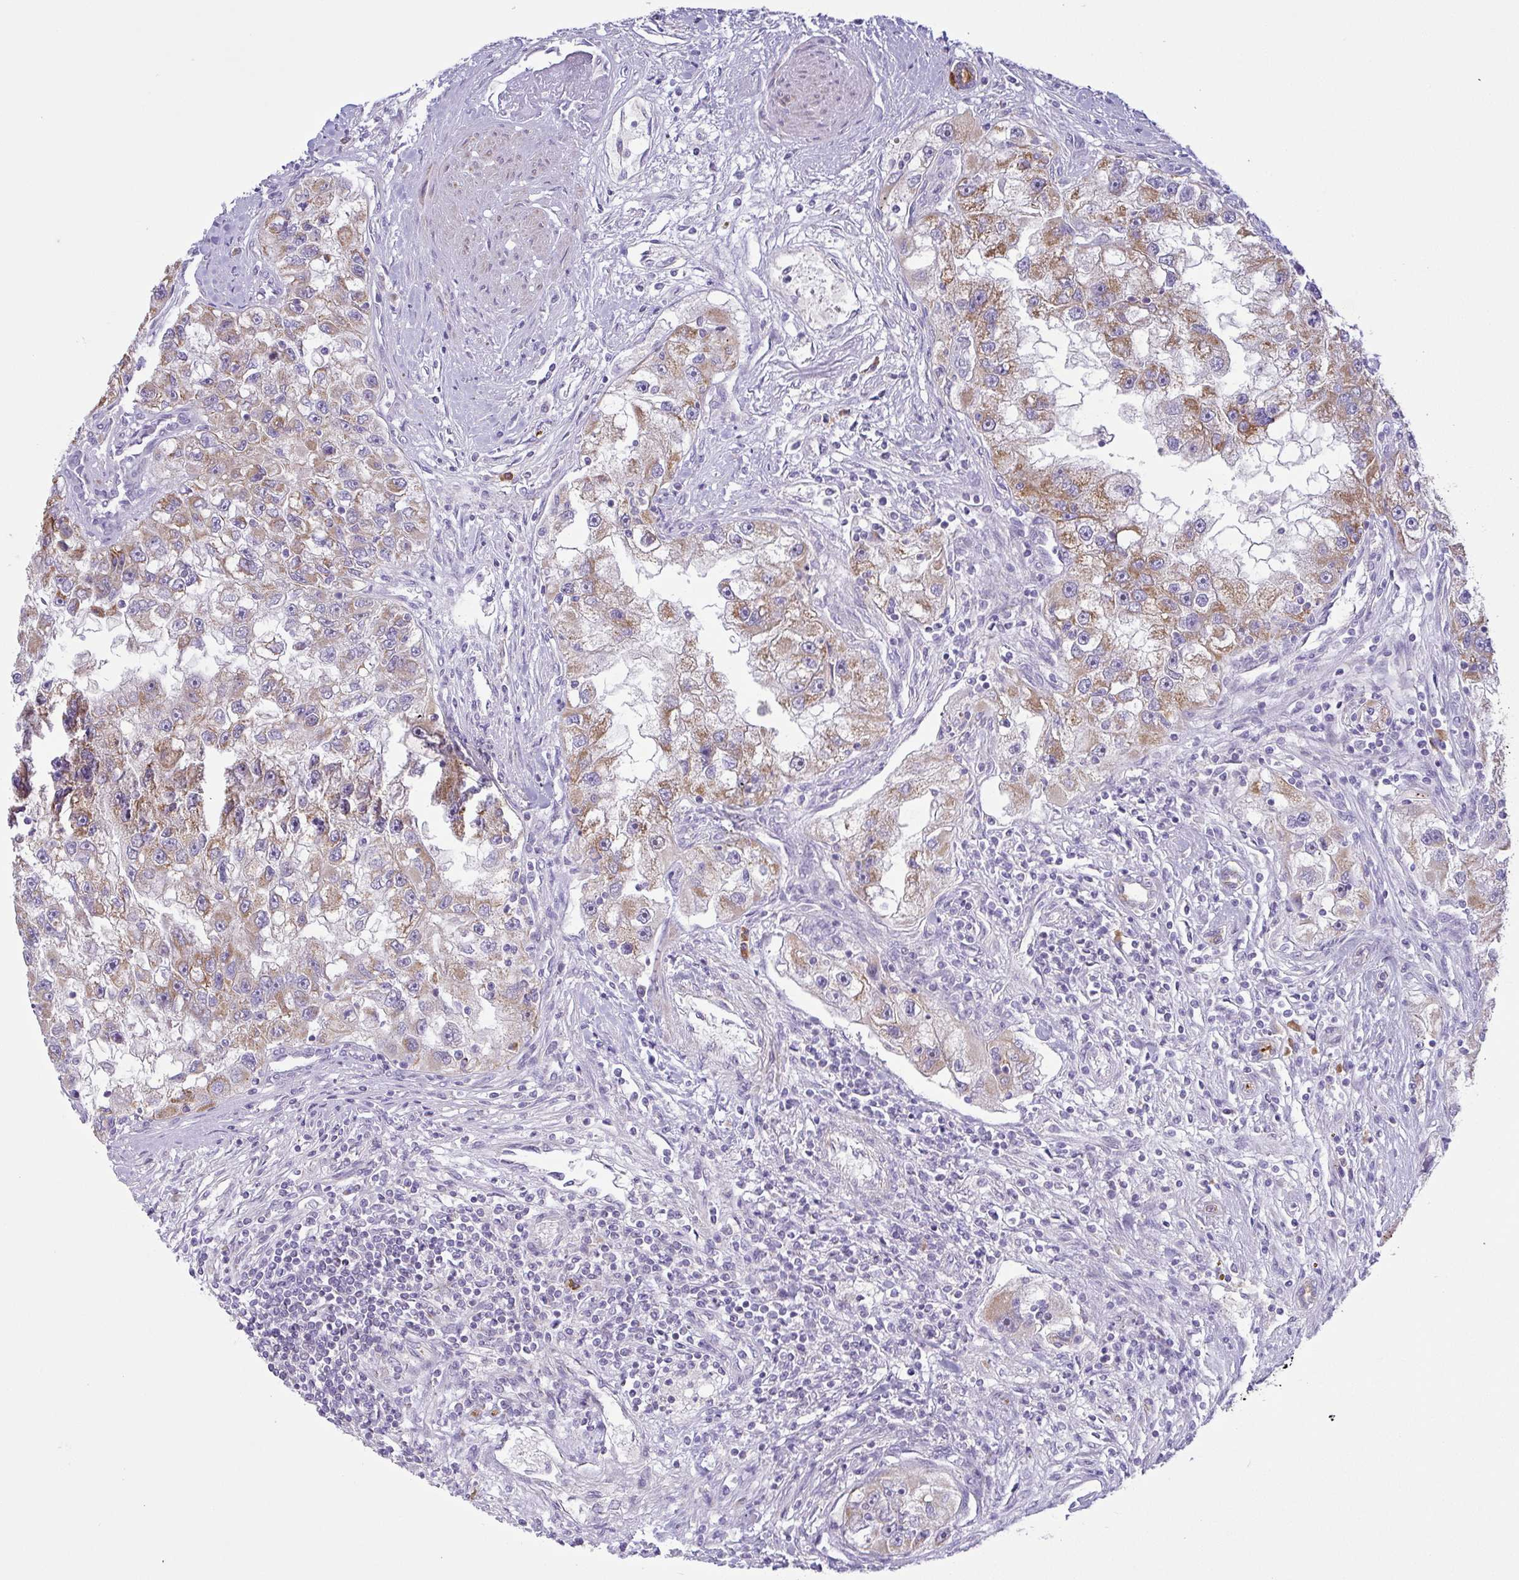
{"staining": {"intensity": "moderate", "quantity": ">75%", "location": "cytoplasmic/membranous"}, "tissue": "renal cancer", "cell_type": "Tumor cells", "image_type": "cancer", "snomed": [{"axis": "morphology", "description": "Adenocarcinoma, NOS"}, {"axis": "topography", "description": "Kidney"}], "caption": "Immunohistochemistry photomicrograph of neoplastic tissue: adenocarcinoma (renal) stained using IHC reveals medium levels of moderate protein expression localized specifically in the cytoplasmic/membranous of tumor cells, appearing as a cytoplasmic/membranous brown color.", "gene": "CHDH", "patient": {"sex": "male", "age": 63}}